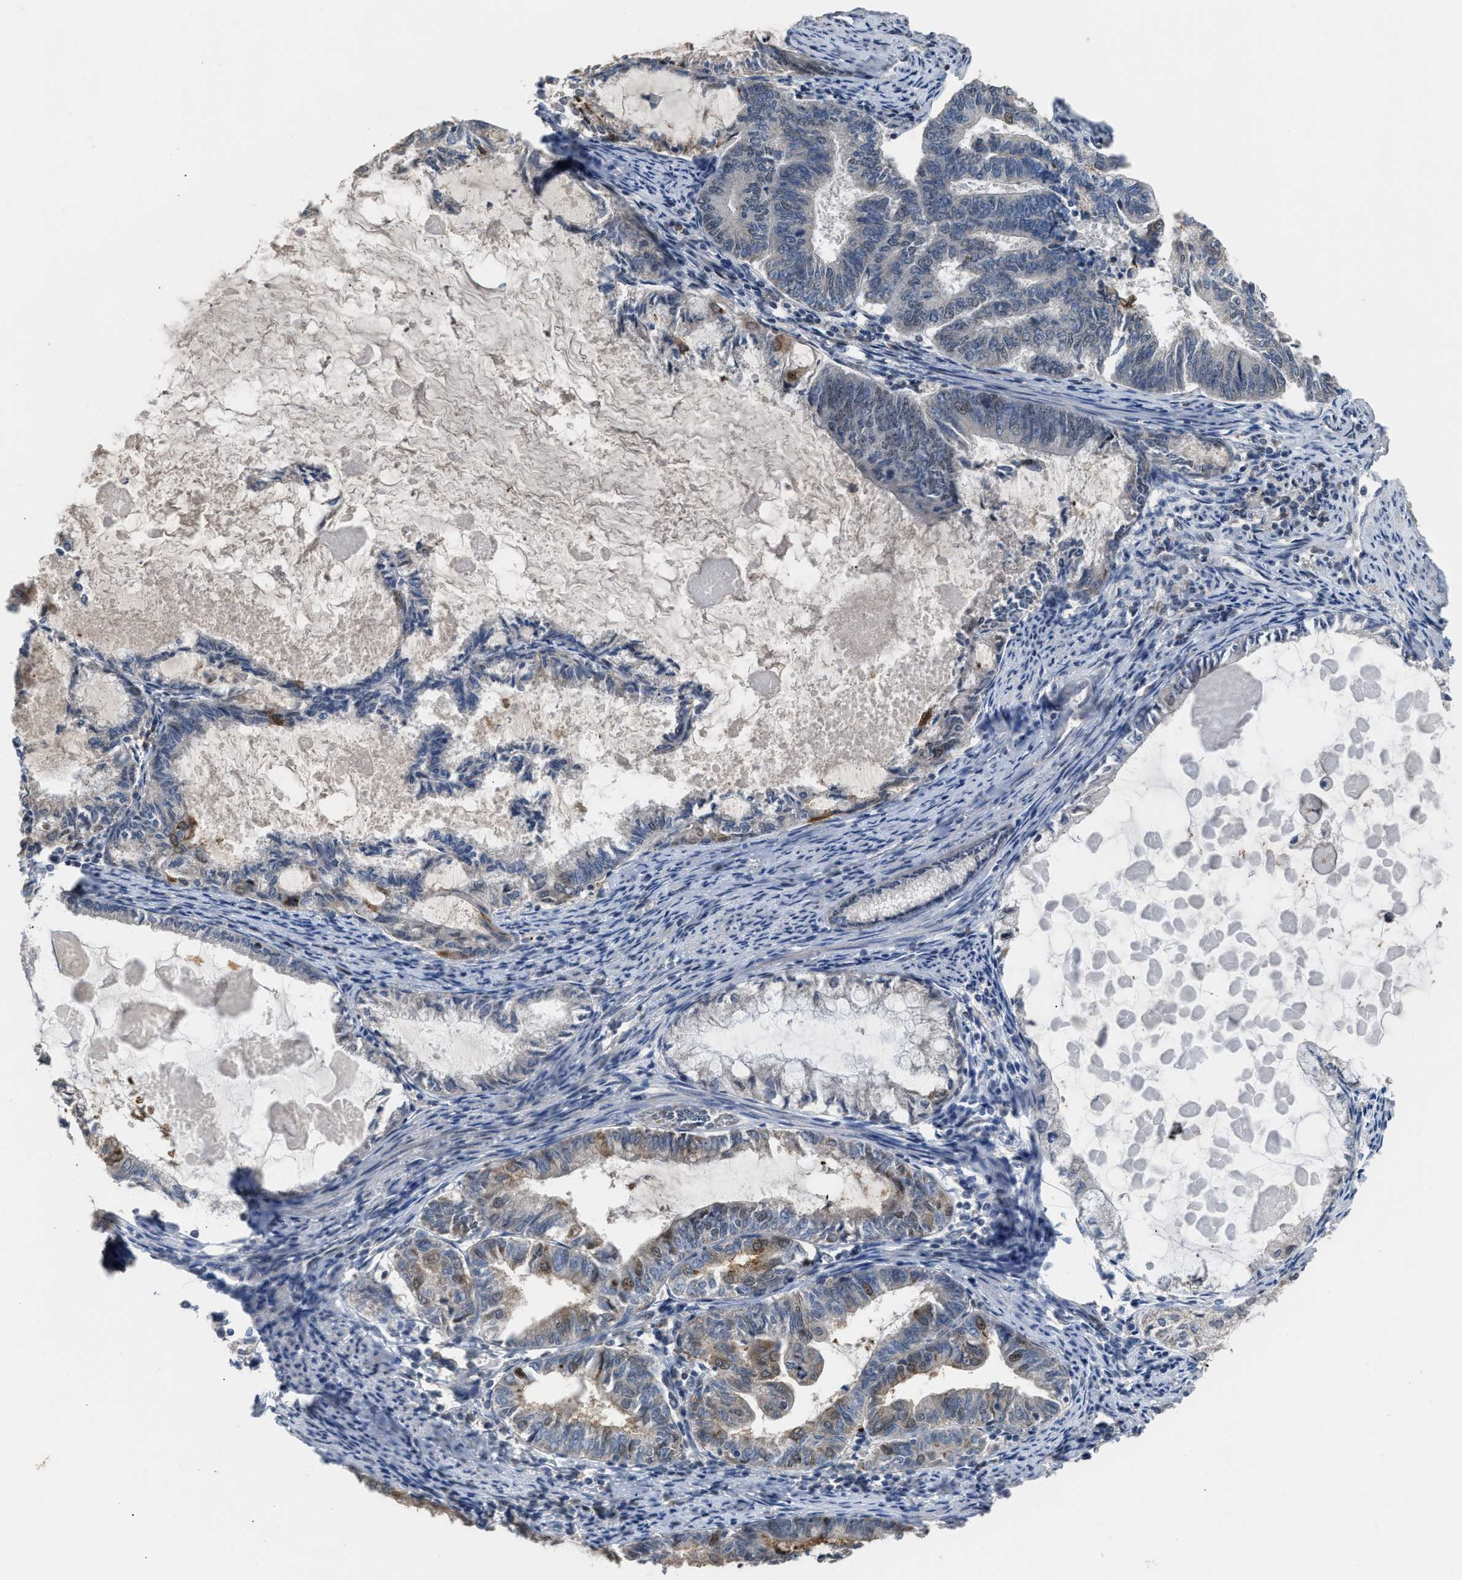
{"staining": {"intensity": "moderate", "quantity": "<25%", "location": "cytoplasmic/membranous,nuclear"}, "tissue": "endometrial cancer", "cell_type": "Tumor cells", "image_type": "cancer", "snomed": [{"axis": "morphology", "description": "Adenocarcinoma, NOS"}, {"axis": "topography", "description": "Endometrium"}], "caption": "IHC (DAB) staining of endometrial cancer (adenocarcinoma) displays moderate cytoplasmic/membranous and nuclear protein positivity in approximately <25% of tumor cells.", "gene": "SETDB1", "patient": {"sex": "female", "age": 86}}